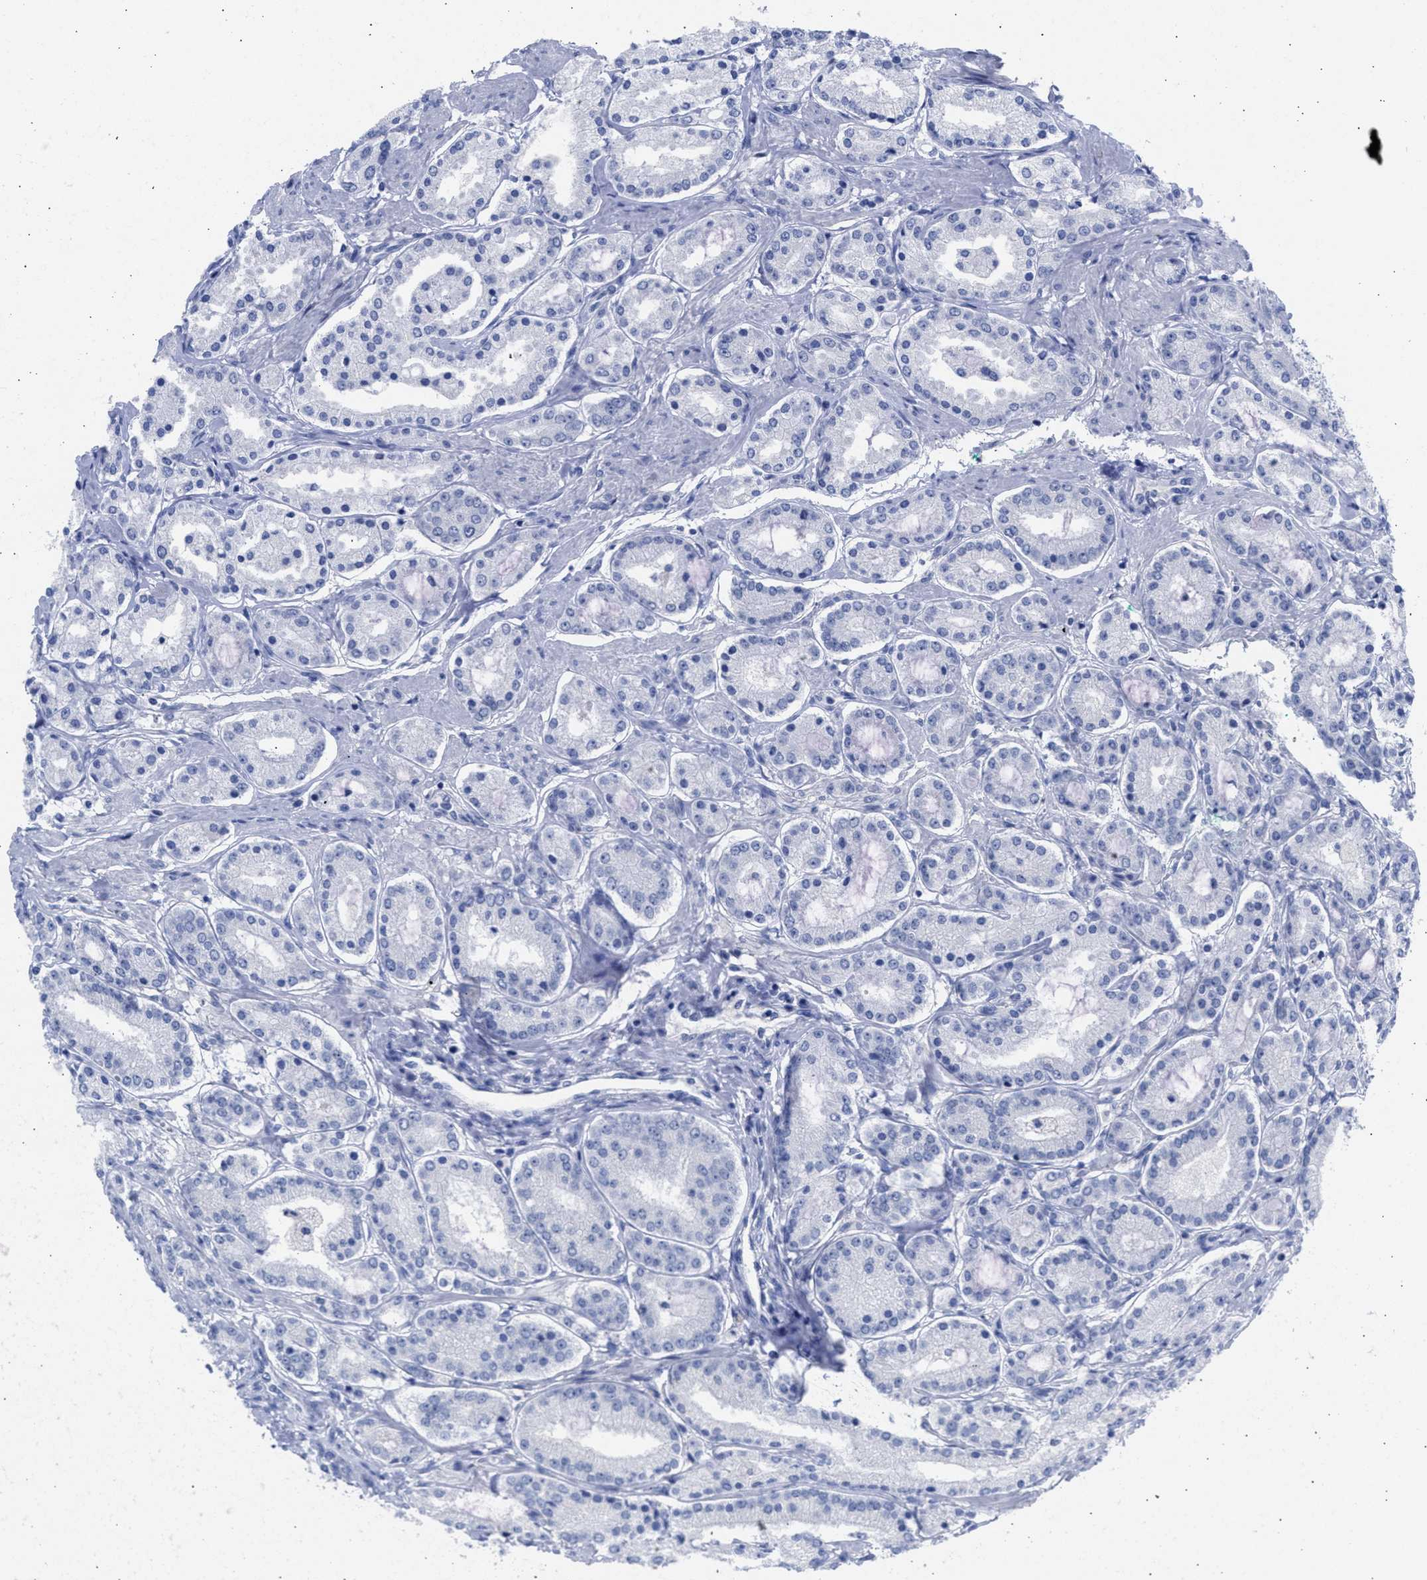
{"staining": {"intensity": "negative", "quantity": "none", "location": "none"}, "tissue": "prostate cancer", "cell_type": "Tumor cells", "image_type": "cancer", "snomed": [{"axis": "morphology", "description": "Adenocarcinoma, Low grade"}, {"axis": "topography", "description": "Prostate"}], "caption": "Prostate cancer stained for a protein using immunohistochemistry exhibits no staining tumor cells.", "gene": "NCAM1", "patient": {"sex": "male", "age": 63}}